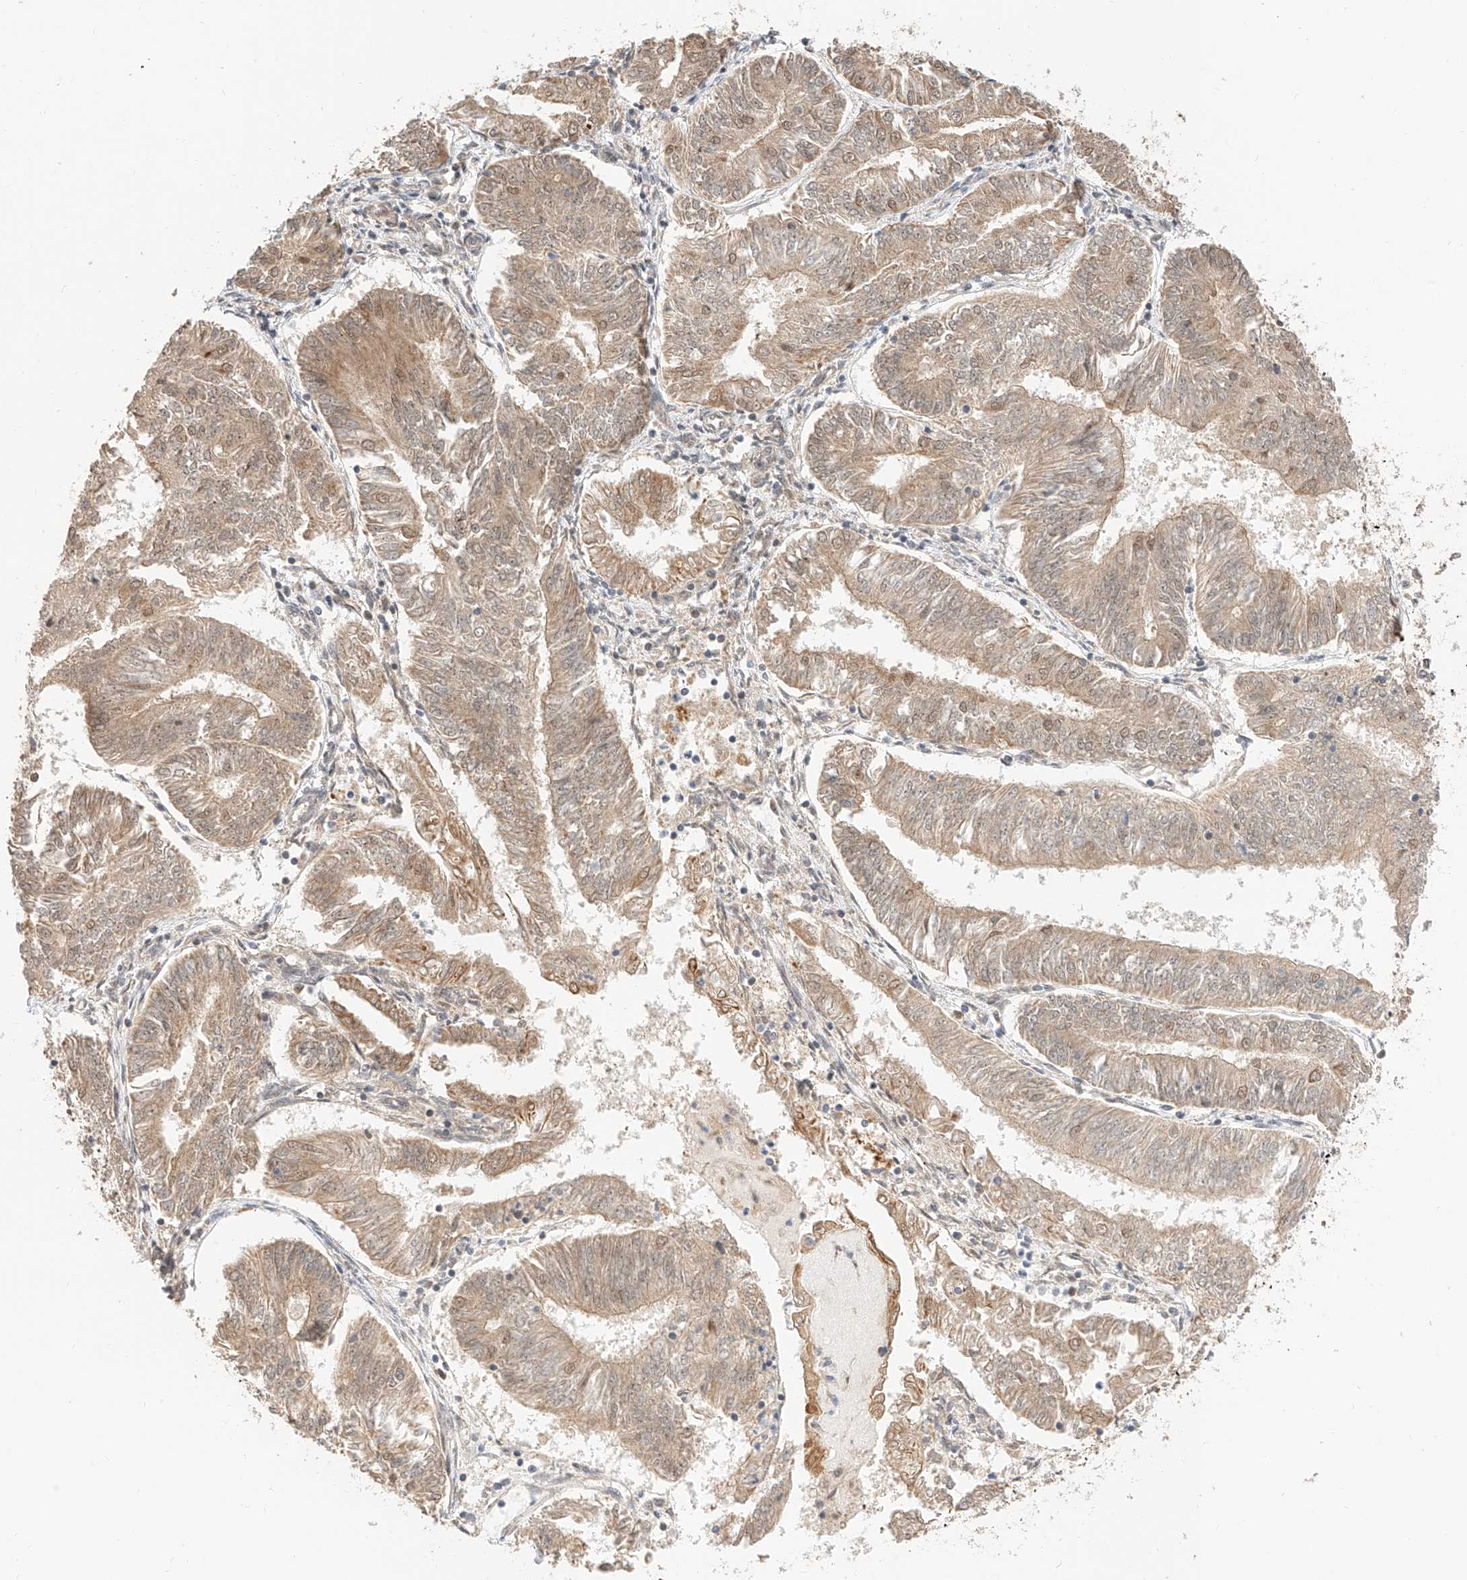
{"staining": {"intensity": "weak", "quantity": "25%-75%", "location": "cytoplasmic/membranous"}, "tissue": "endometrial cancer", "cell_type": "Tumor cells", "image_type": "cancer", "snomed": [{"axis": "morphology", "description": "Adenocarcinoma, NOS"}, {"axis": "topography", "description": "Endometrium"}], "caption": "This histopathology image shows immunohistochemistry staining of human endometrial adenocarcinoma, with low weak cytoplasmic/membranous positivity in approximately 25%-75% of tumor cells.", "gene": "EIF4H", "patient": {"sex": "female", "age": 58}}